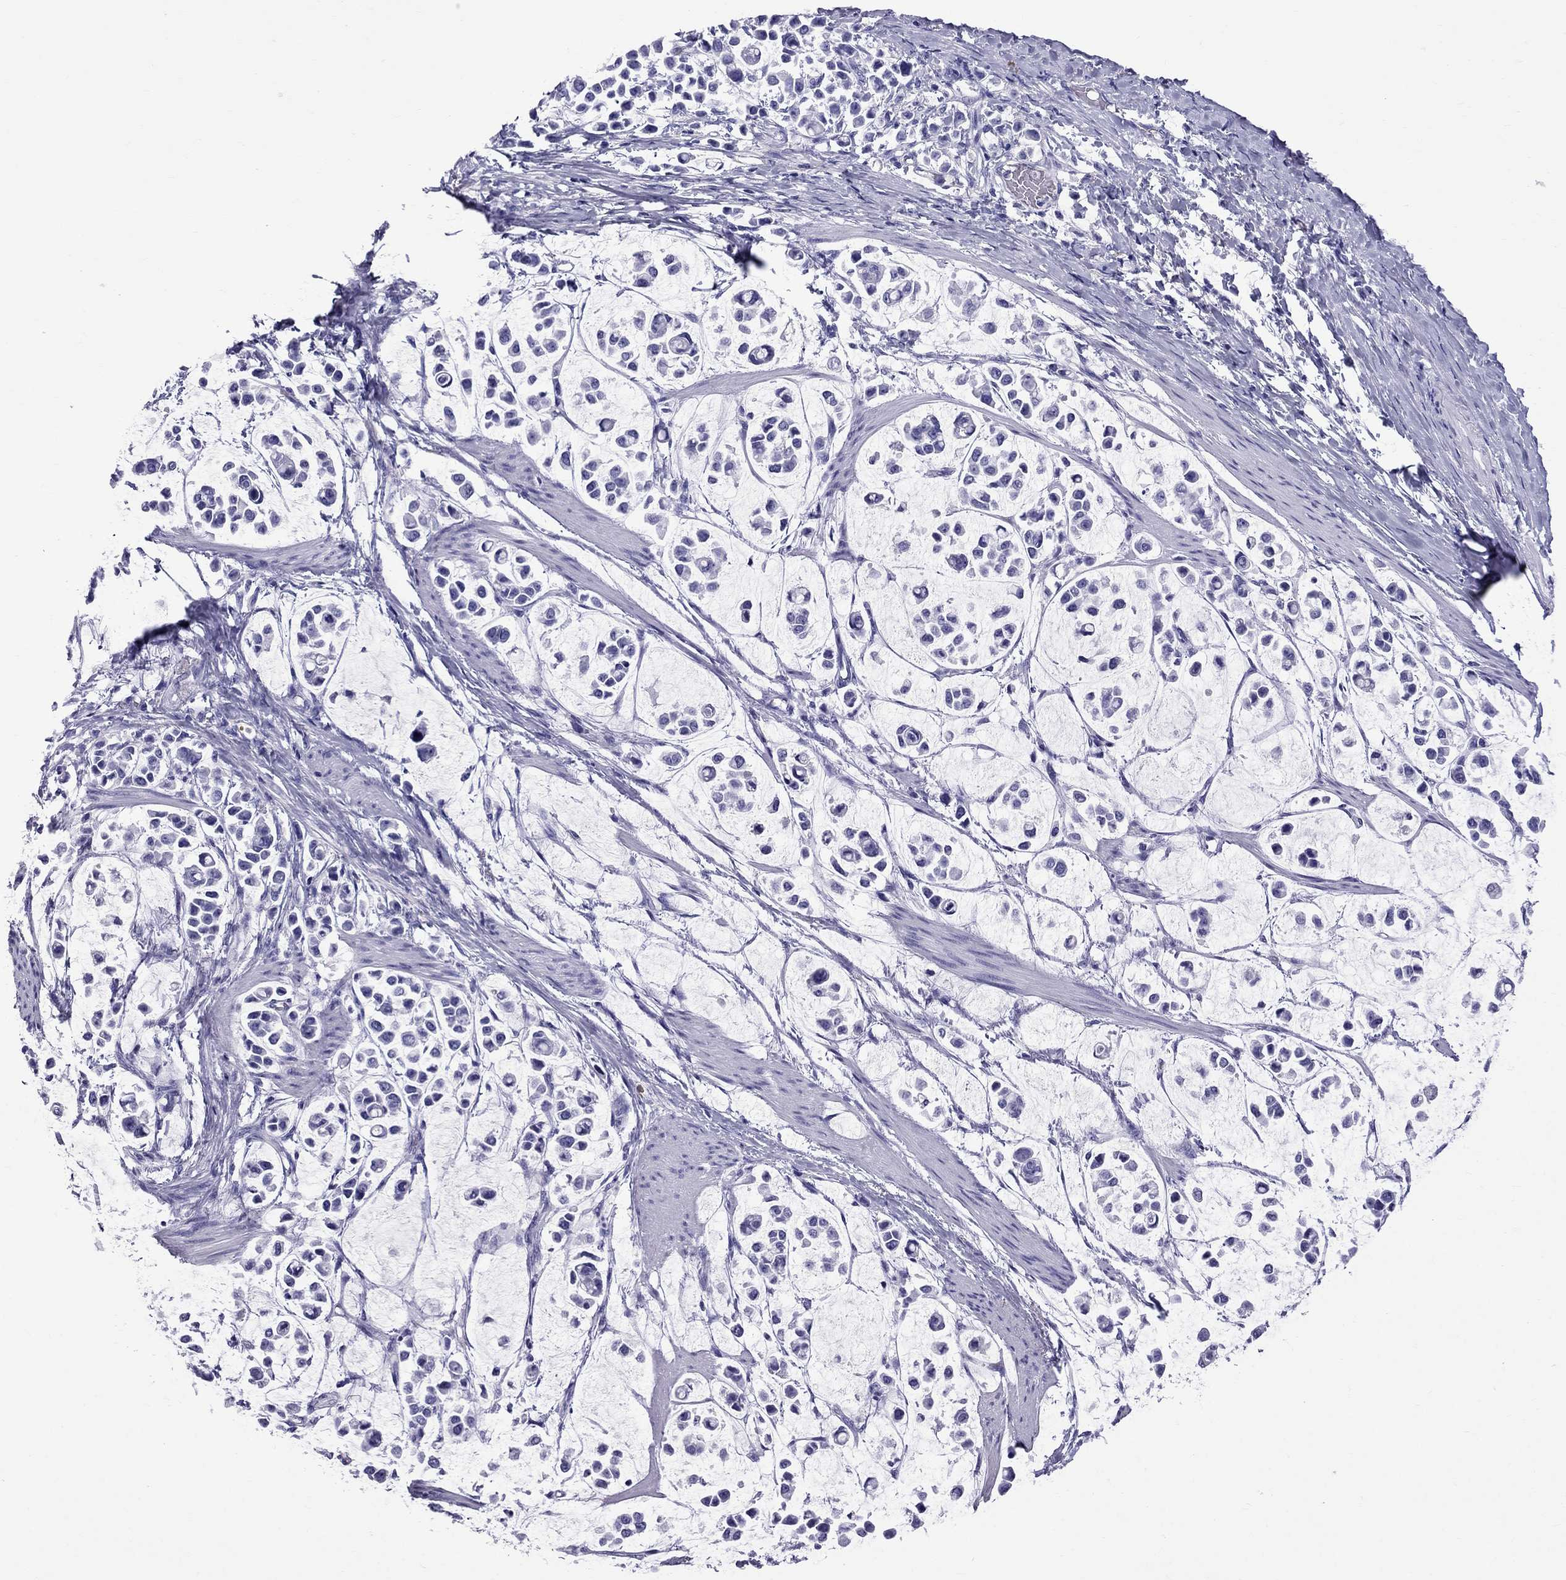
{"staining": {"intensity": "negative", "quantity": "none", "location": "none"}, "tissue": "stomach cancer", "cell_type": "Tumor cells", "image_type": "cancer", "snomed": [{"axis": "morphology", "description": "Adenocarcinoma, NOS"}, {"axis": "topography", "description": "Stomach"}], "caption": "Immunohistochemistry (IHC) histopathology image of human stomach adenocarcinoma stained for a protein (brown), which demonstrates no expression in tumor cells.", "gene": "SCART1", "patient": {"sex": "male", "age": 82}}